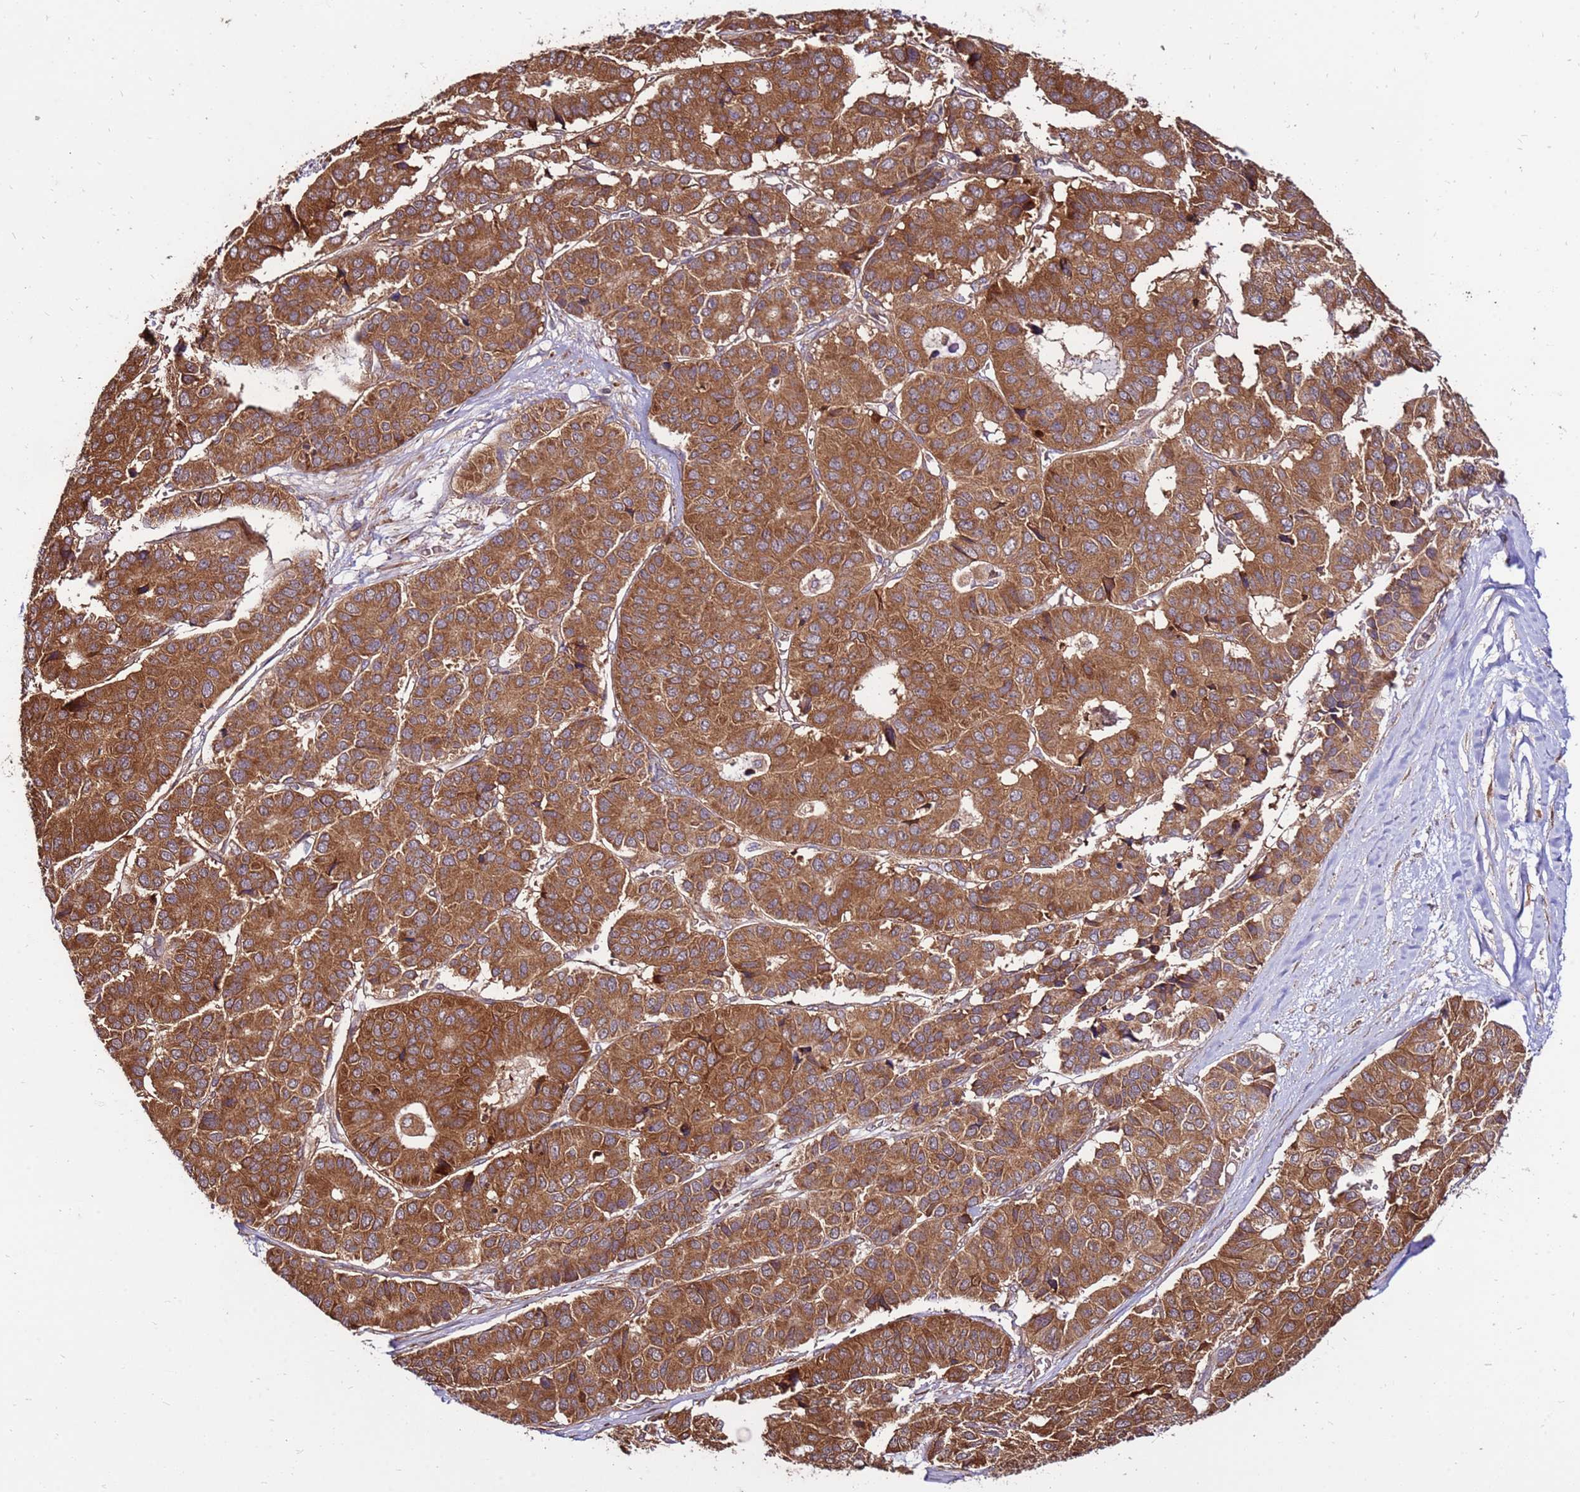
{"staining": {"intensity": "strong", "quantity": ">75%", "location": "cytoplasmic/membranous"}, "tissue": "pancreatic cancer", "cell_type": "Tumor cells", "image_type": "cancer", "snomed": [{"axis": "morphology", "description": "Adenocarcinoma, NOS"}, {"axis": "topography", "description": "Pancreas"}], "caption": "This image demonstrates pancreatic cancer stained with IHC to label a protein in brown. The cytoplasmic/membranous of tumor cells show strong positivity for the protein. Nuclei are counter-stained blue.", "gene": "SLC44A5", "patient": {"sex": "male", "age": 50}}